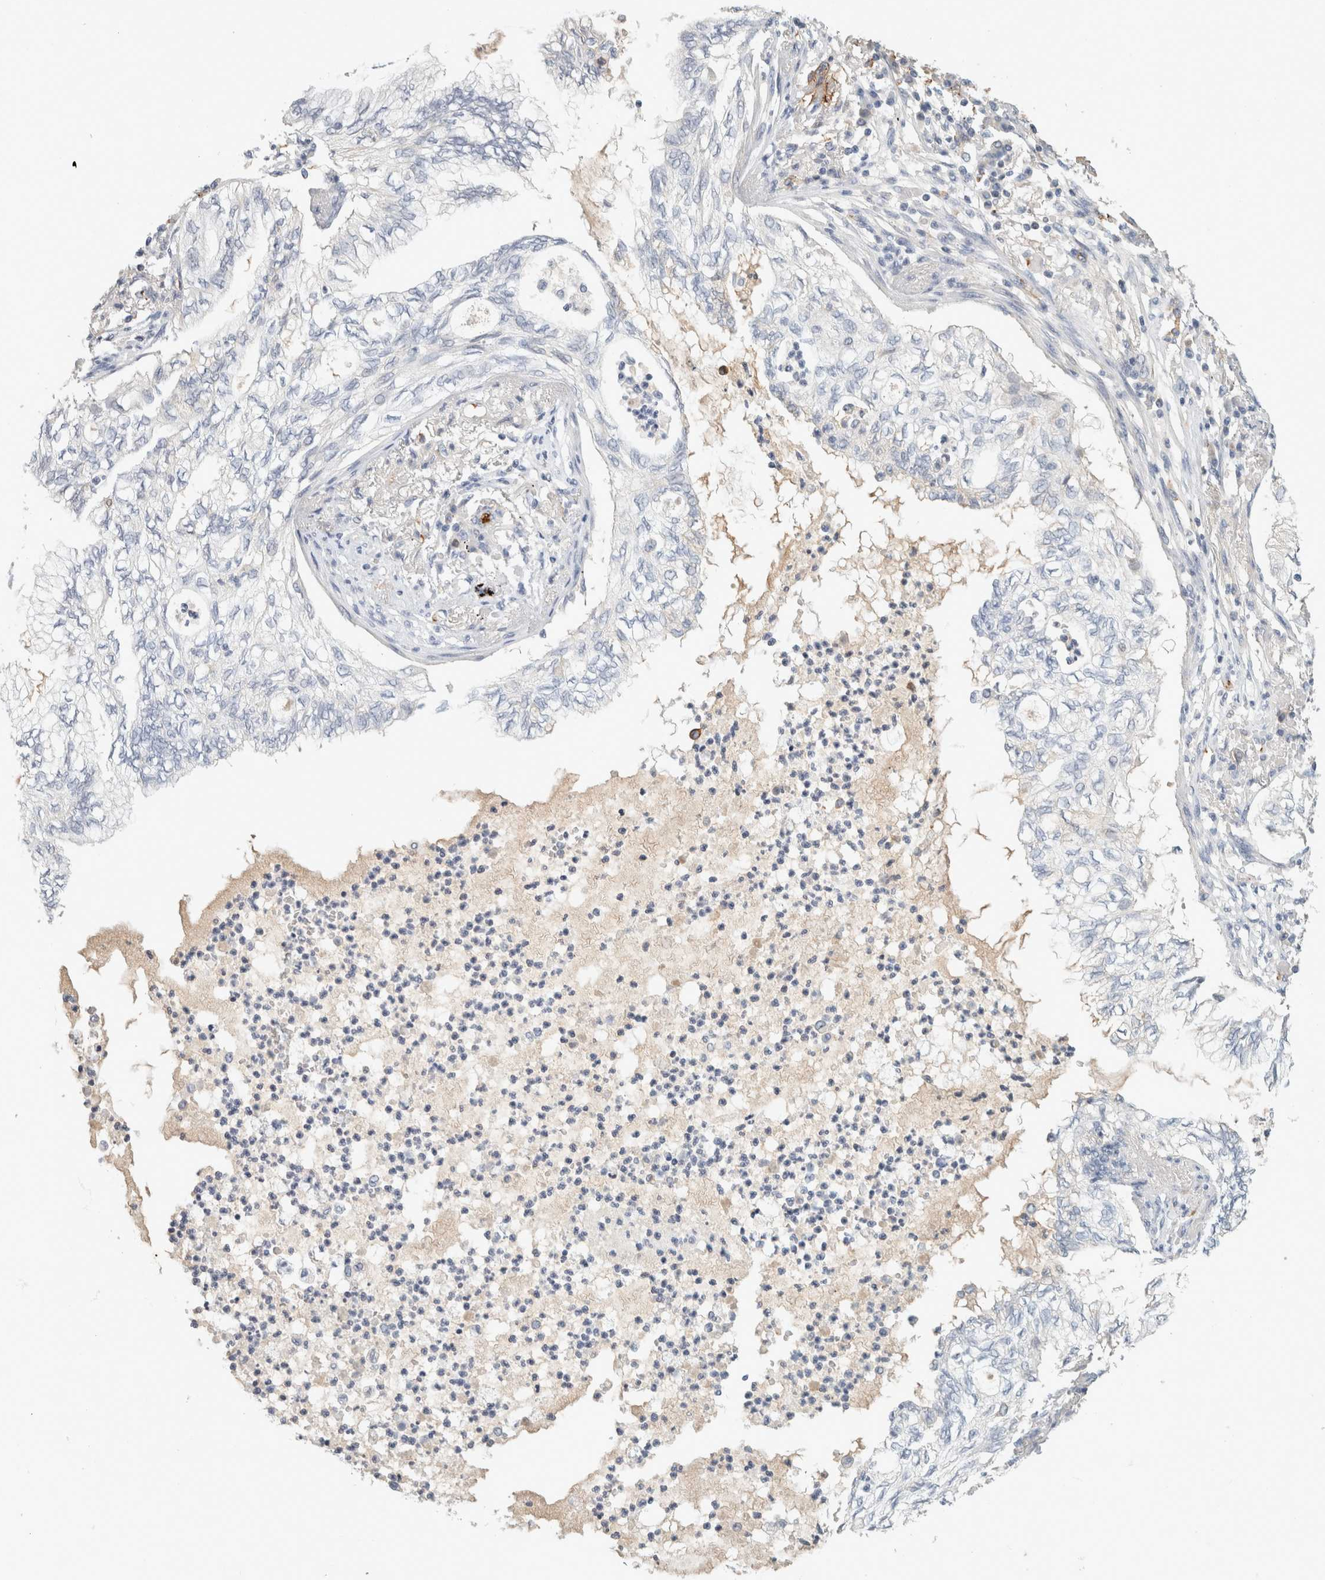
{"staining": {"intensity": "negative", "quantity": "none", "location": "none"}, "tissue": "lung cancer", "cell_type": "Tumor cells", "image_type": "cancer", "snomed": [{"axis": "morphology", "description": "Normal tissue, NOS"}, {"axis": "morphology", "description": "Adenocarcinoma, NOS"}, {"axis": "topography", "description": "Bronchus"}, {"axis": "topography", "description": "Lung"}], "caption": "Micrograph shows no protein staining in tumor cells of lung adenocarcinoma tissue. The staining was performed using DAB (3,3'-diaminobenzidine) to visualize the protein expression in brown, while the nuclei were stained in blue with hematoxylin (Magnification: 20x).", "gene": "CD36", "patient": {"sex": "female", "age": 70}}